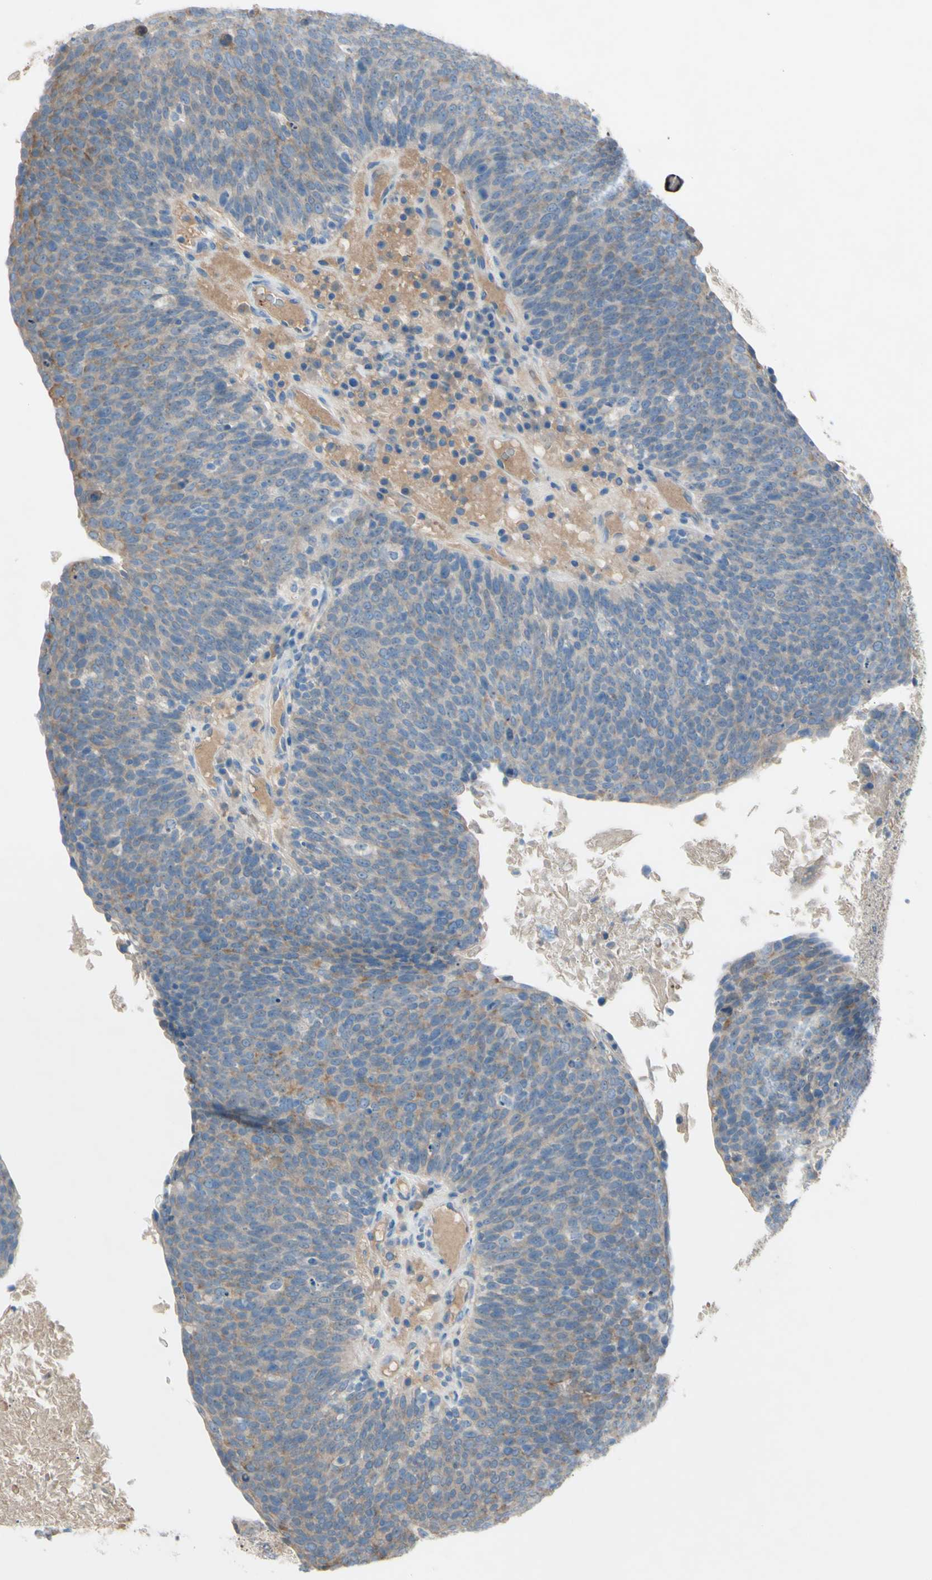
{"staining": {"intensity": "weak", "quantity": "25%-75%", "location": "cytoplasmic/membranous"}, "tissue": "head and neck cancer", "cell_type": "Tumor cells", "image_type": "cancer", "snomed": [{"axis": "morphology", "description": "Squamous cell carcinoma, NOS"}, {"axis": "morphology", "description": "Squamous cell carcinoma, metastatic, NOS"}, {"axis": "topography", "description": "Lymph node"}, {"axis": "topography", "description": "Head-Neck"}], "caption": "Immunohistochemical staining of head and neck cancer displays low levels of weak cytoplasmic/membranous protein staining in about 25%-75% of tumor cells.", "gene": "ATRN", "patient": {"sex": "male", "age": 62}}